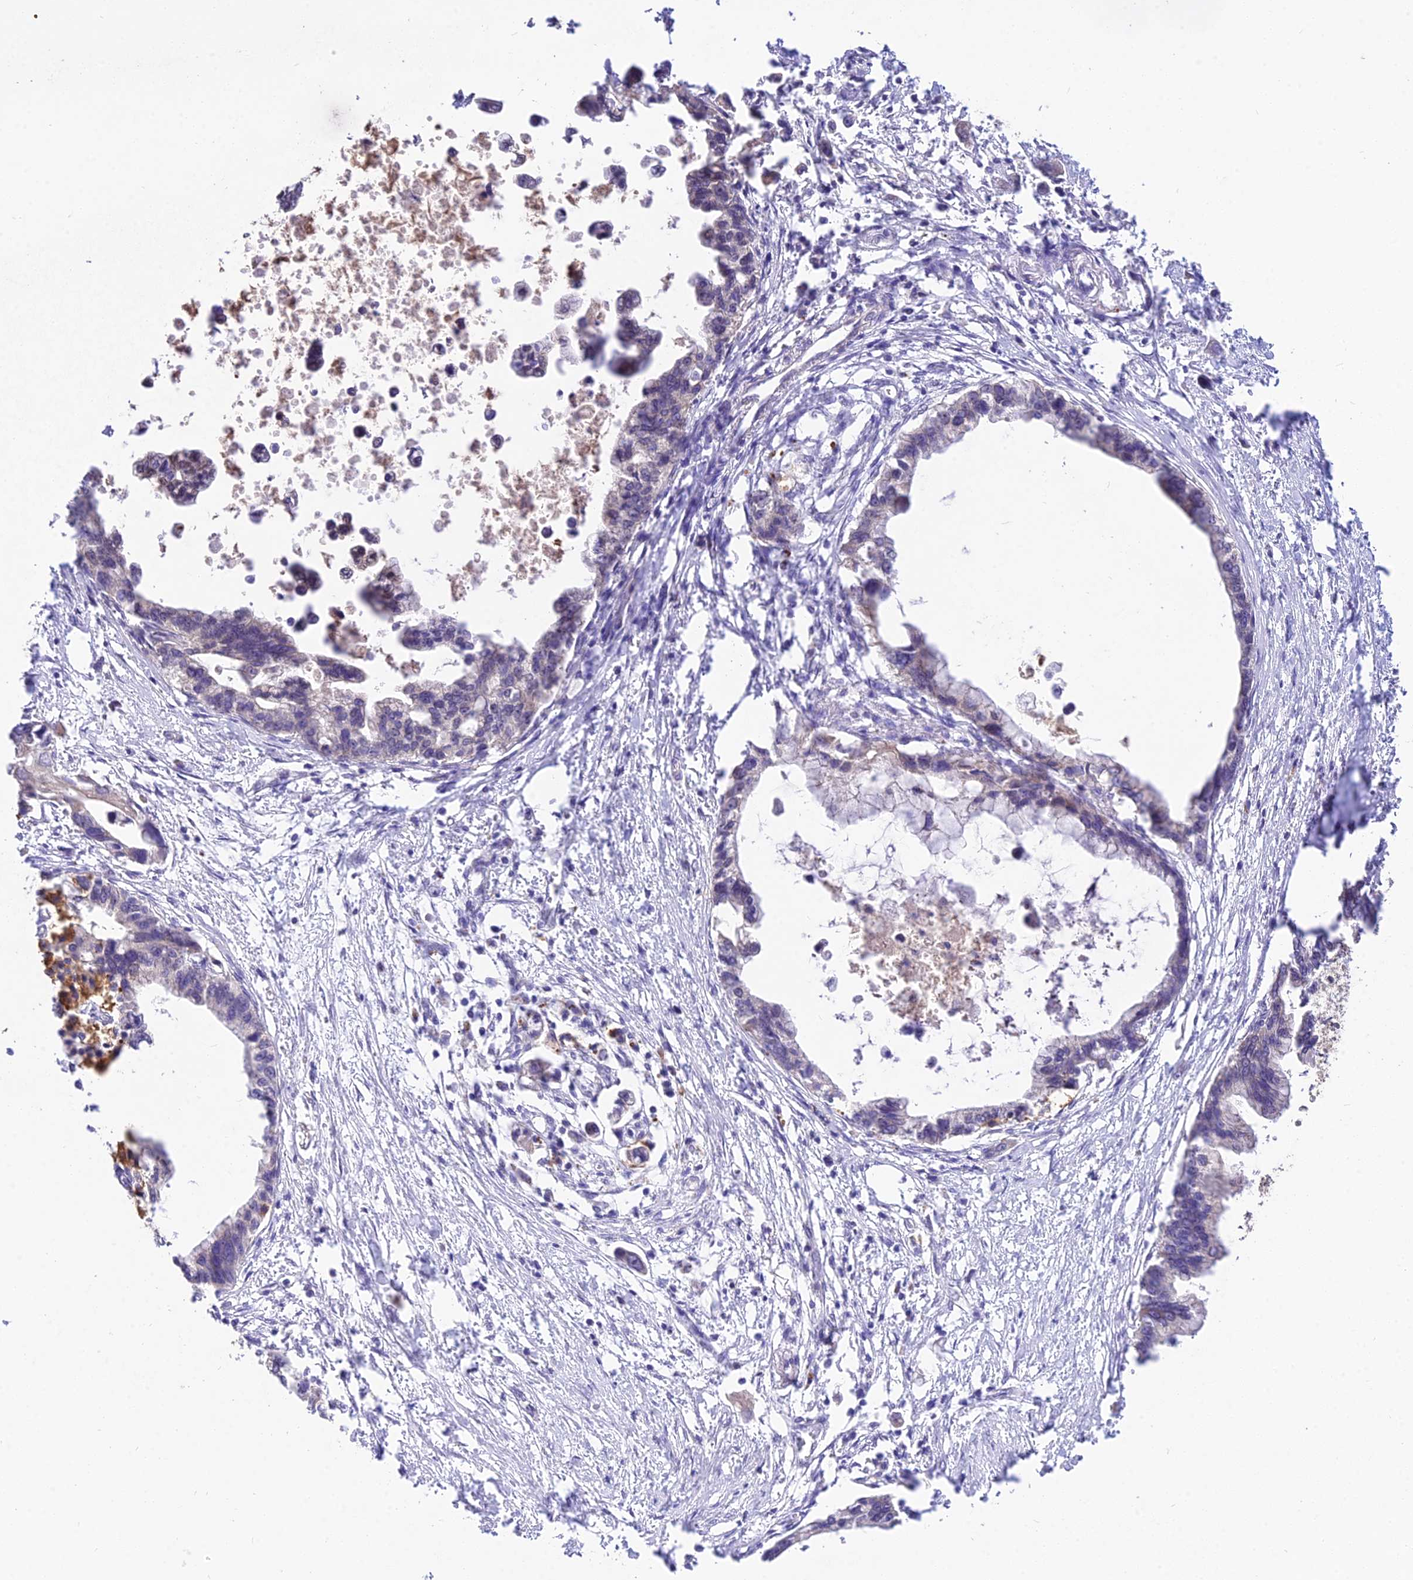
{"staining": {"intensity": "negative", "quantity": "none", "location": "none"}, "tissue": "pancreatic cancer", "cell_type": "Tumor cells", "image_type": "cancer", "snomed": [{"axis": "morphology", "description": "Adenocarcinoma, NOS"}, {"axis": "topography", "description": "Pancreas"}], "caption": "This is an immunohistochemistry (IHC) histopathology image of pancreatic adenocarcinoma. There is no expression in tumor cells.", "gene": "PGK1", "patient": {"sex": "female", "age": 83}}